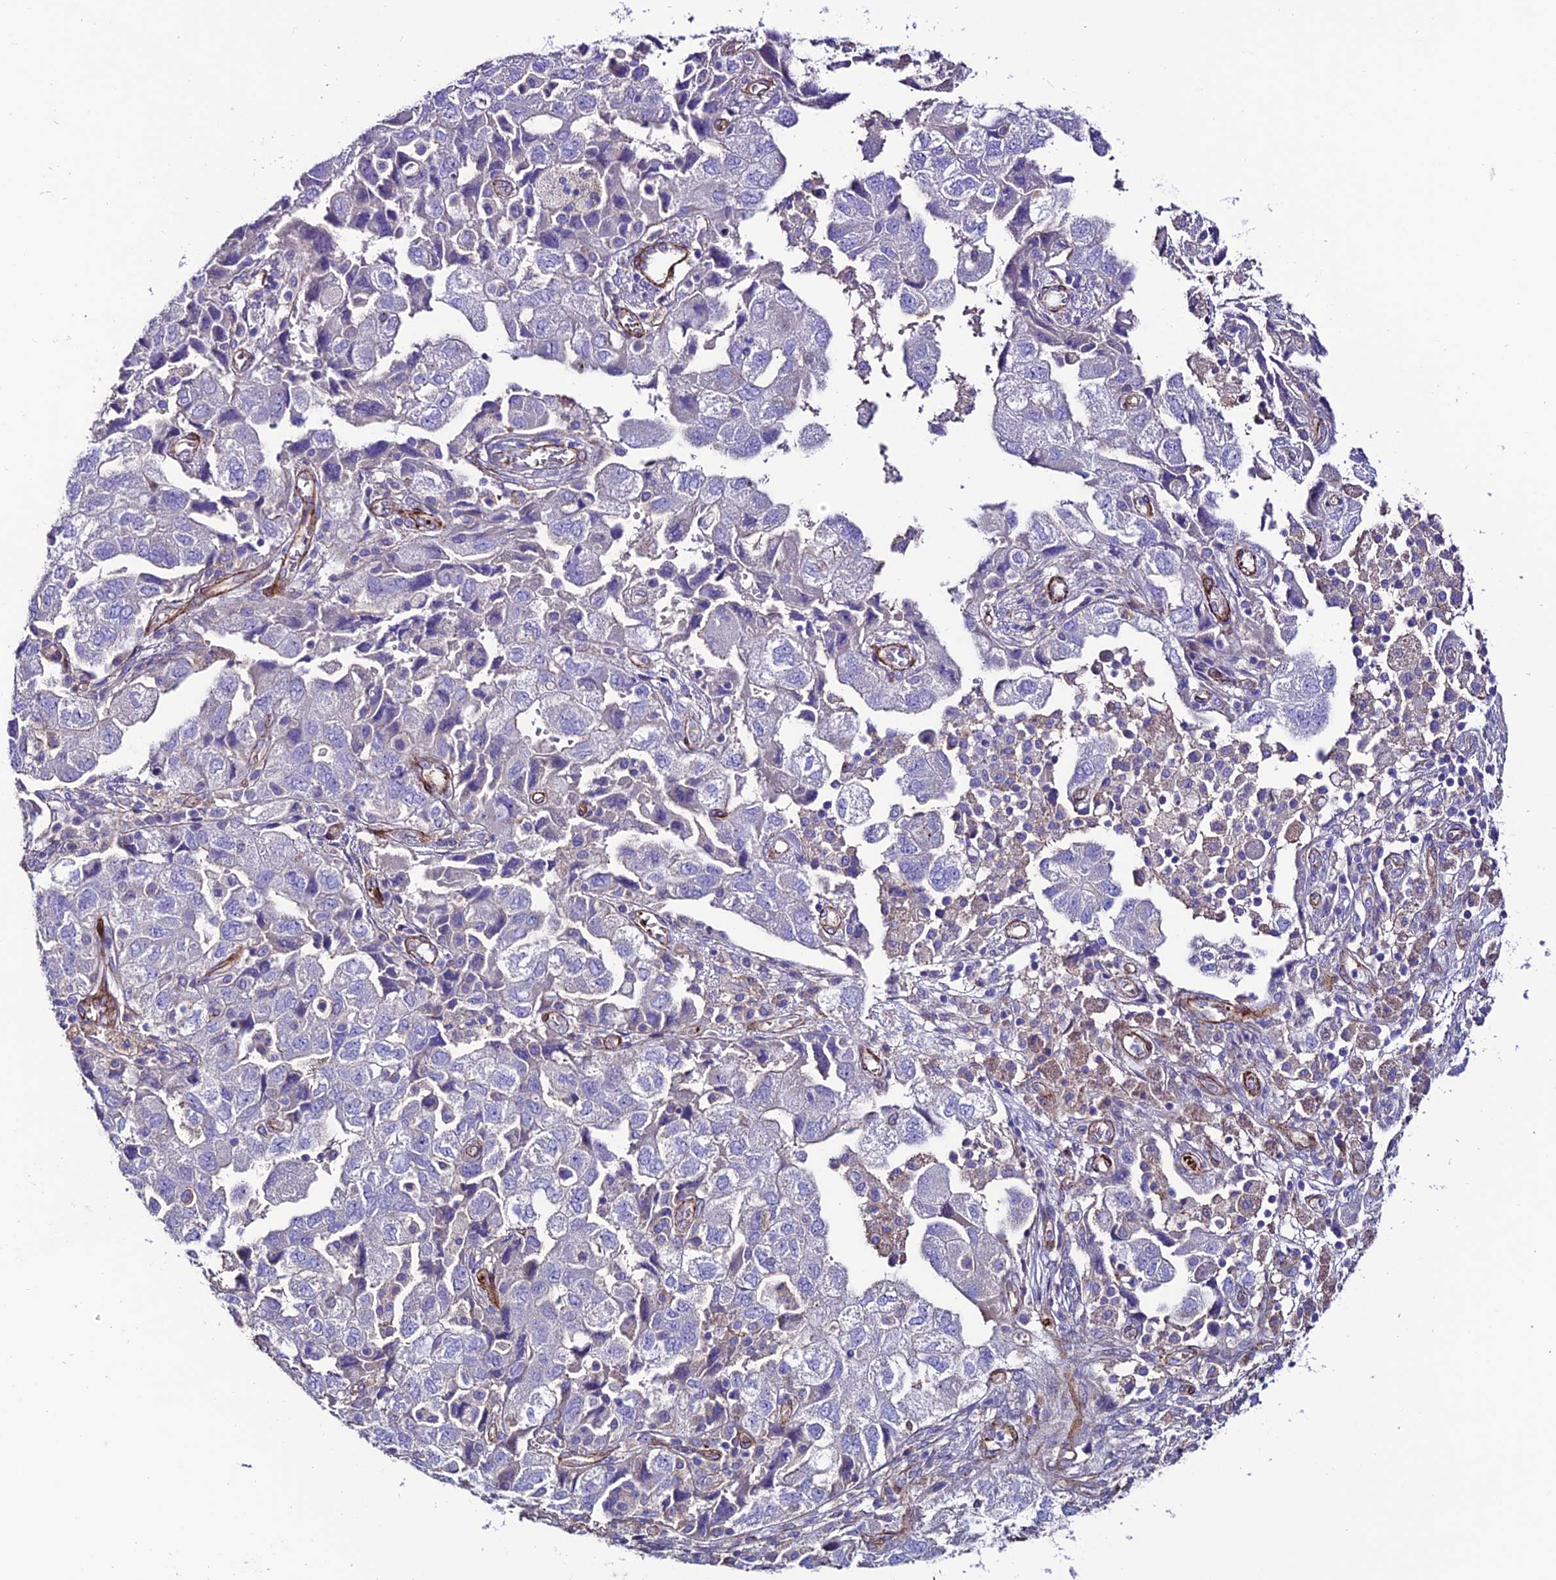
{"staining": {"intensity": "negative", "quantity": "none", "location": "none"}, "tissue": "ovarian cancer", "cell_type": "Tumor cells", "image_type": "cancer", "snomed": [{"axis": "morphology", "description": "Carcinoma, NOS"}, {"axis": "morphology", "description": "Cystadenocarcinoma, serous, NOS"}, {"axis": "topography", "description": "Ovary"}], "caption": "Tumor cells show no significant protein positivity in ovarian cancer (serous cystadenocarcinoma). Nuclei are stained in blue.", "gene": "REX1BD", "patient": {"sex": "female", "age": 69}}